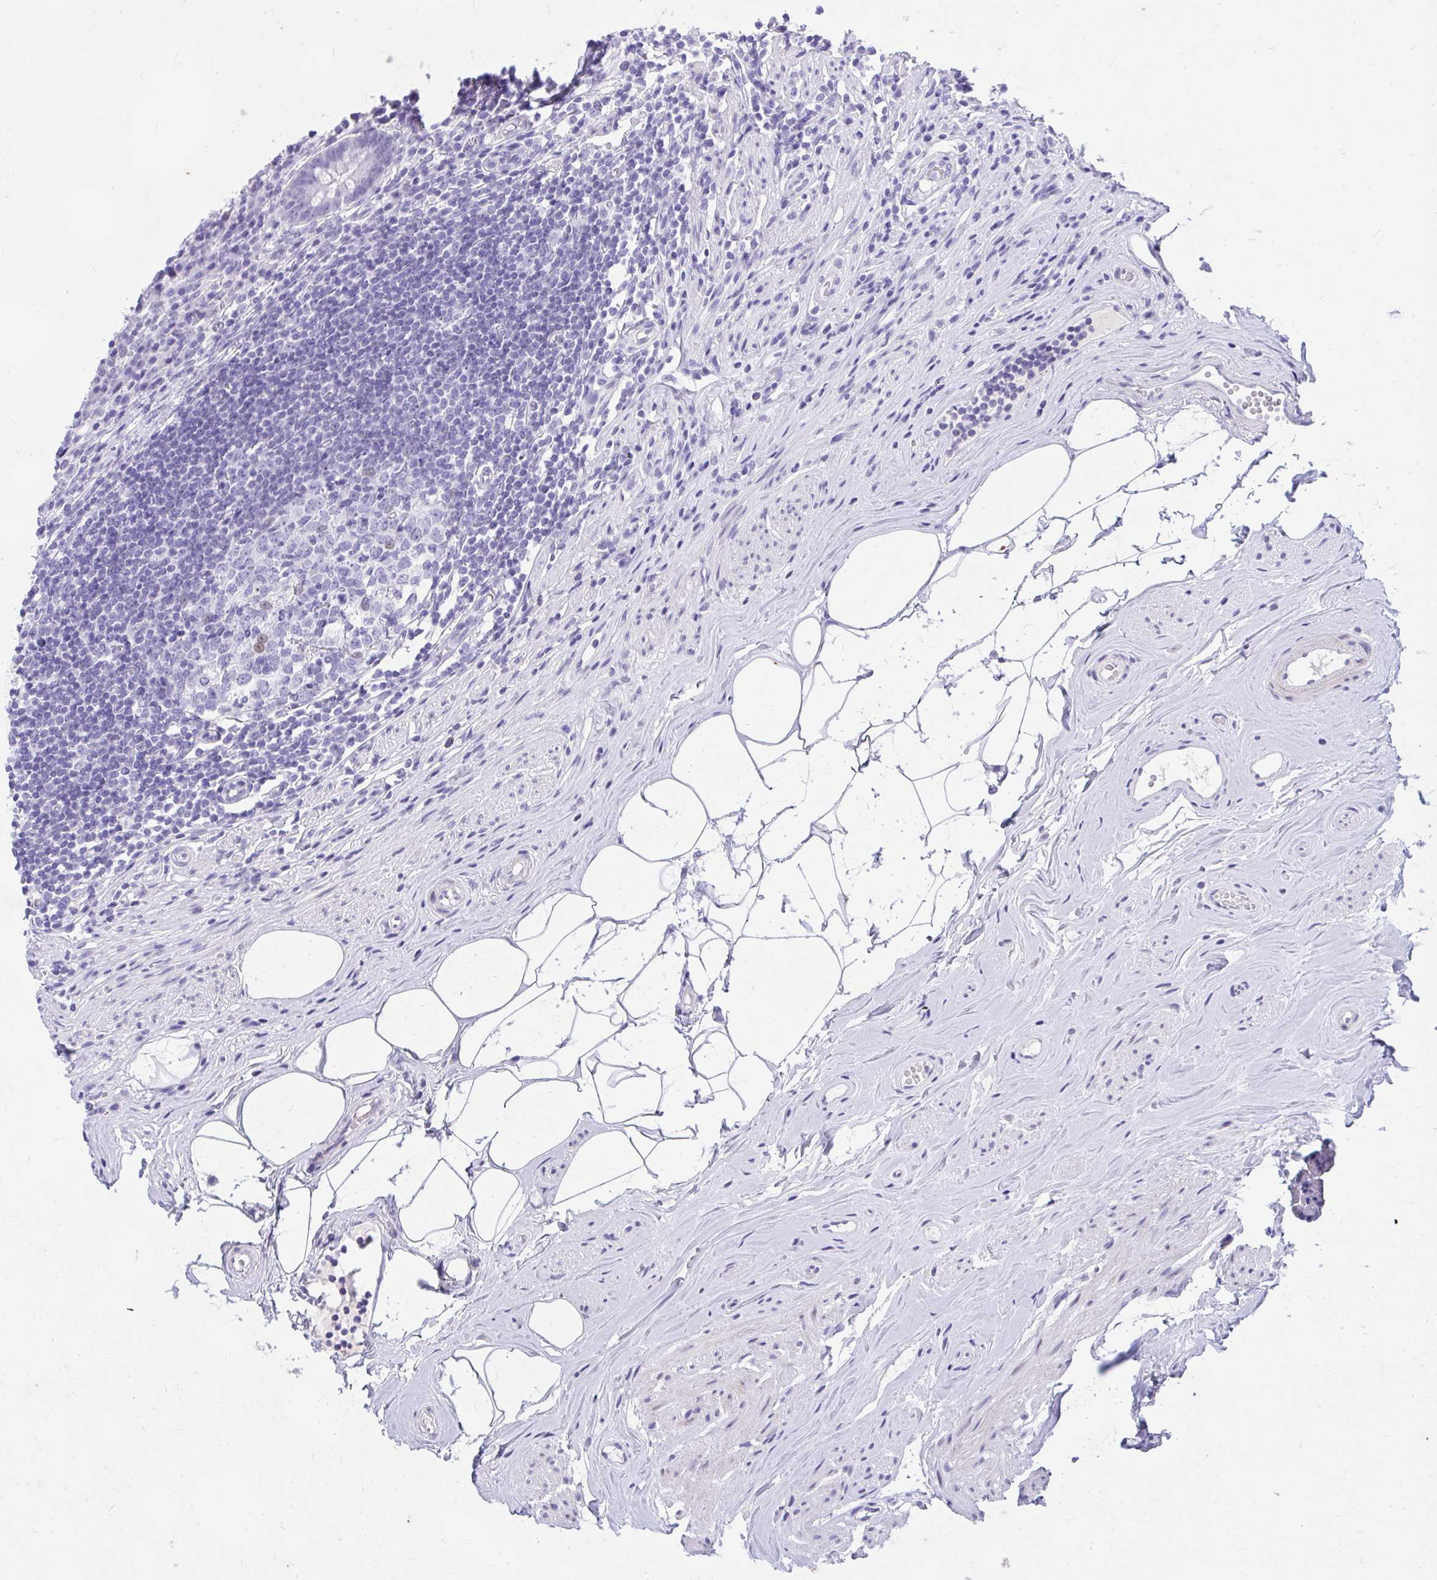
{"staining": {"intensity": "strong", "quantity": "<25%", "location": "cytoplasmic/membranous"}, "tissue": "appendix", "cell_type": "Glandular cells", "image_type": "normal", "snomed": [{"axis": "morphology", "description": "Normal tissue, NOS"}, {"axis": "topography", "description": "Appendix"}], "caption": "Immunohistochemical staining of normal appendix shows <25% levels of strong cytoplasmic/membranous protein positivity in about <25% of glandular cells. The staining is performed using DAB brown chromogen to label protein expression. The nuclei are counter-stained blue using hematoxylin.", "gene": "KLK1", "patient": {"sex": "female", "age": 56}}